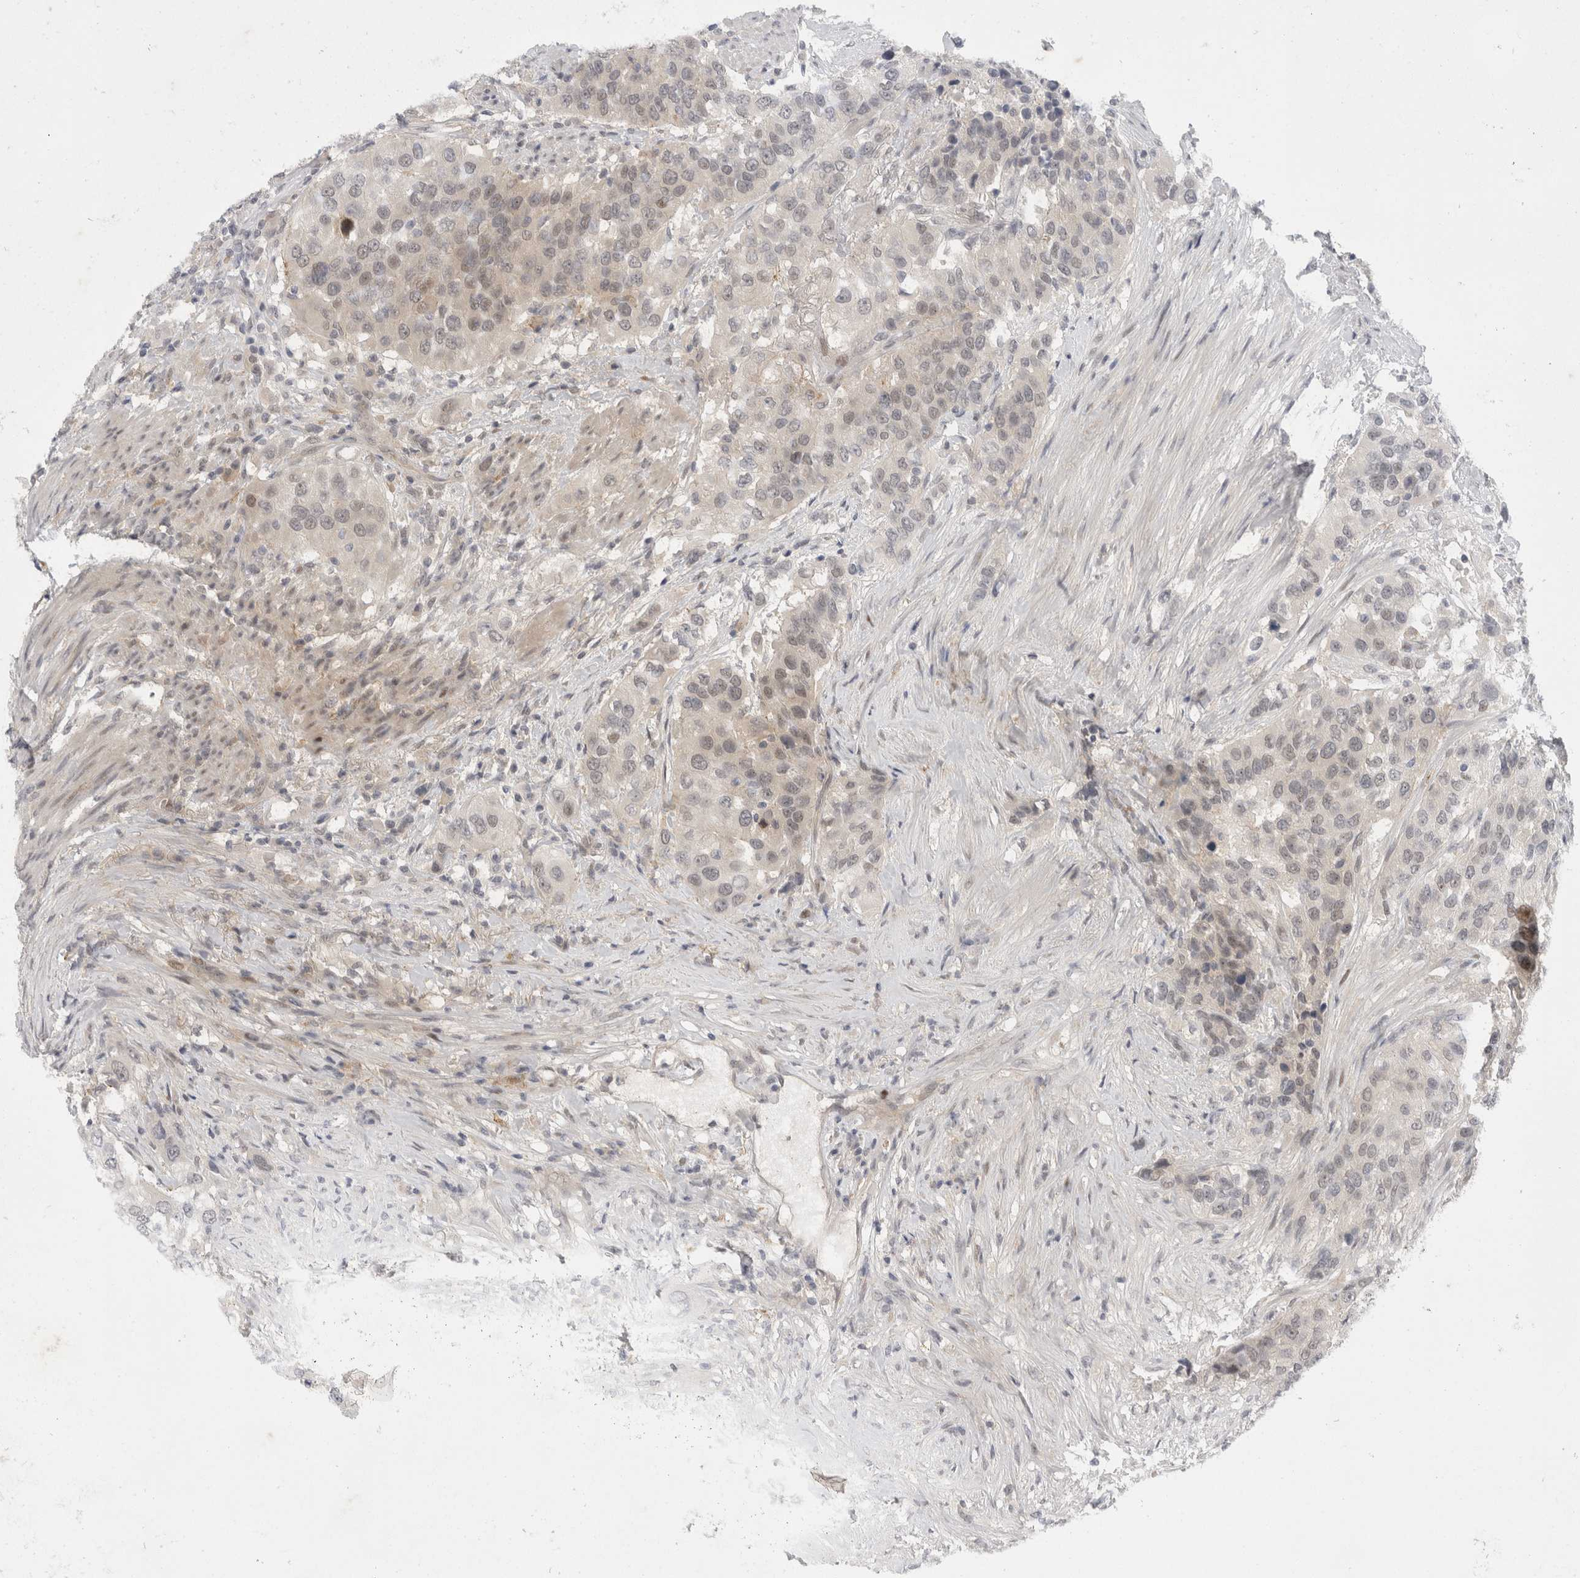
{"staining": {"intensity": "negative", "quantity": "none", "location": "none"}, "tissue": "urothelial cancer", "cell_type": "Tumor cells", "image_type": "cancer", "snomed": [{"axis": "morphology", "description": "Urothelial carcinoma, High grade"}, {"axis": "topography", "description": "Urinary bladder"}], "caption": "High-grade urothelial carcinoma stained for a protein using IHC reveals no positivity tumor cells.", "gene": "TOM1L2", "patient": {"sex": "female", "age": 80}}